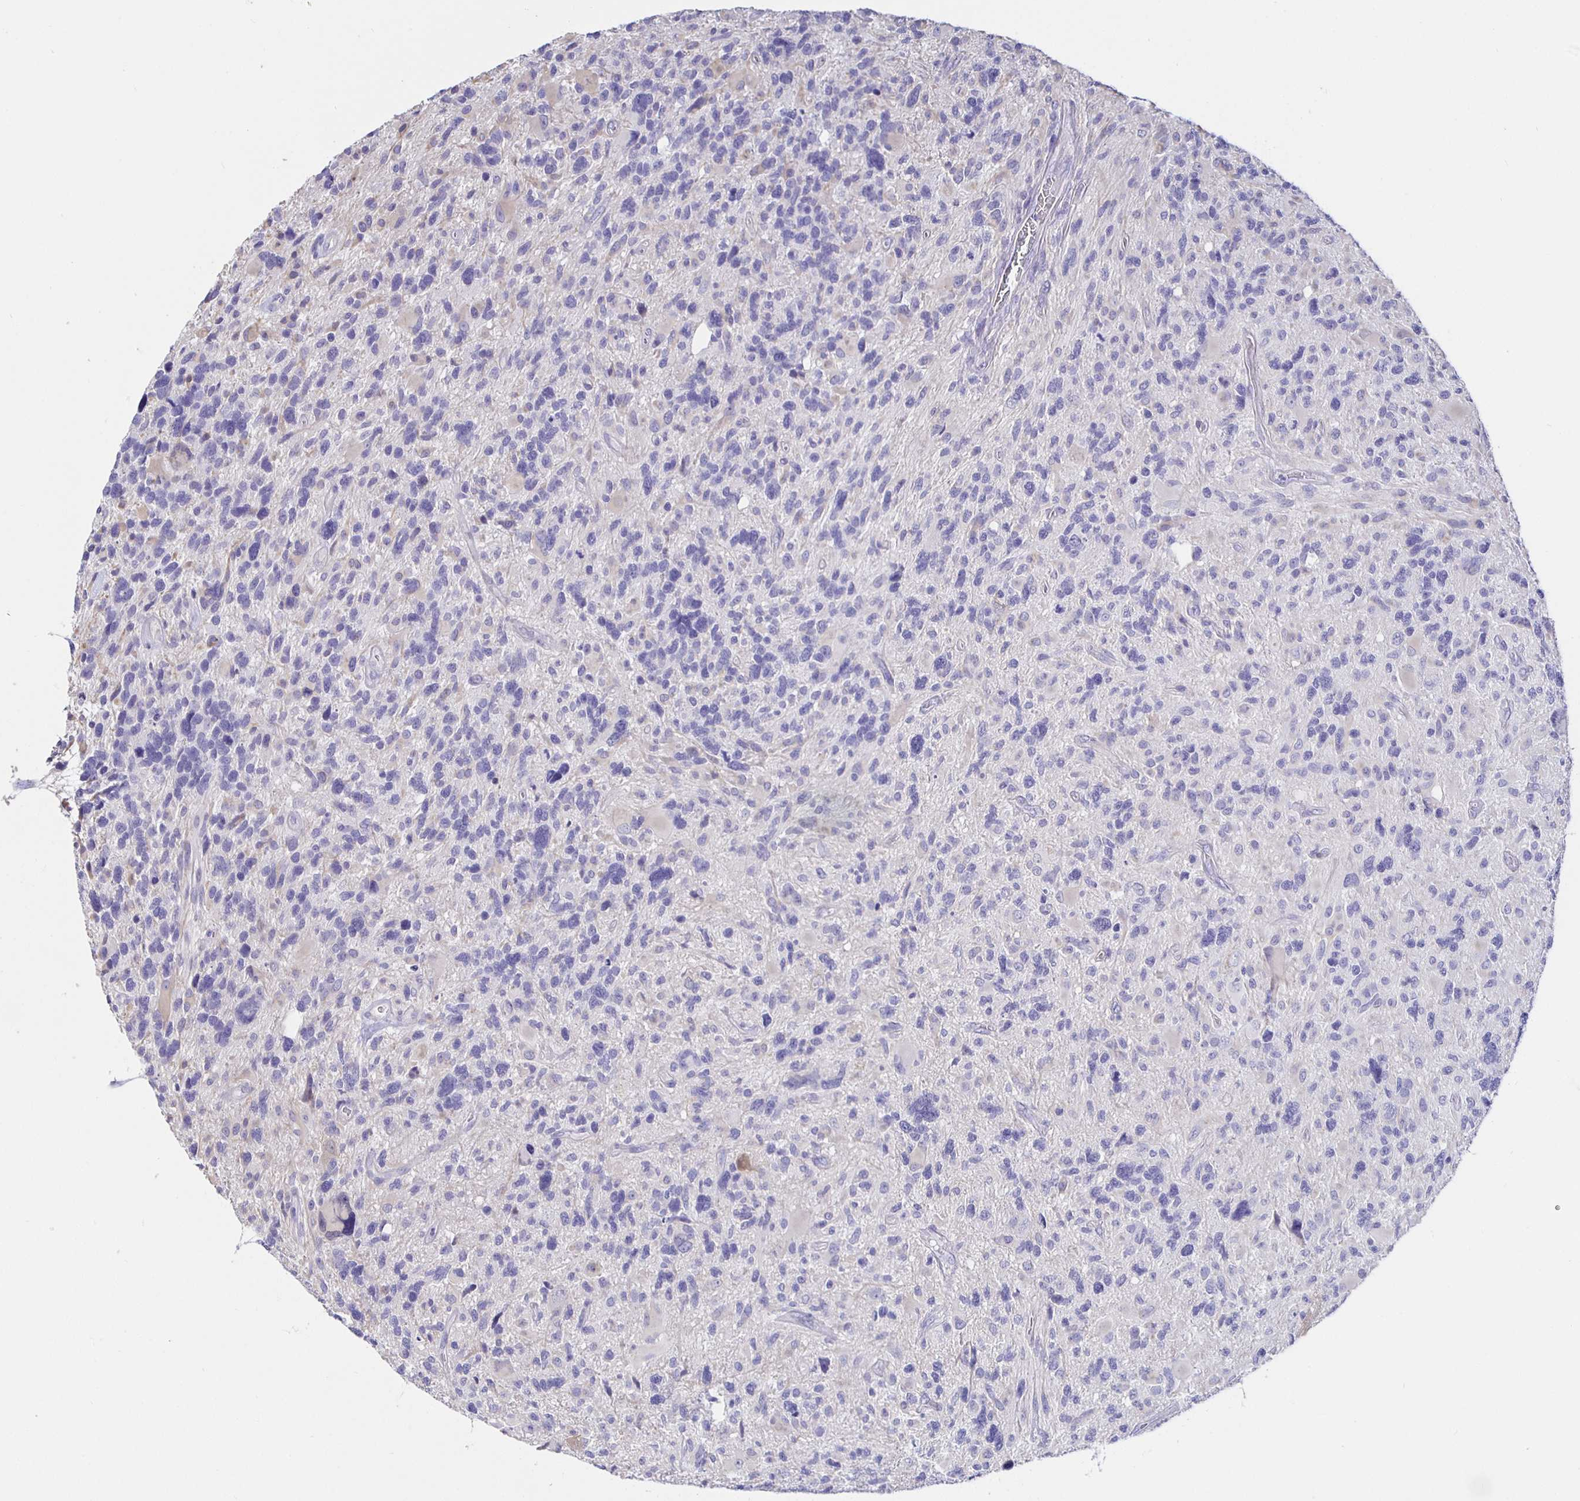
{"staining": {"intensity": "negative", "quantity": "none", "location": "none"}, "tissue": "glioma", "cell_type": "Tumor cells", "image_type": "cancer", "snomed": [{"axis": "morphology", "description": "Glioma, malignant, High grade"}, {"axis": "topography", "description": "Brain"}], "caption": "There is no significant positivity in tumor cells of glioma.", "gene": "HSPA4L", "patient": {"sex": "male", "age": 49}}